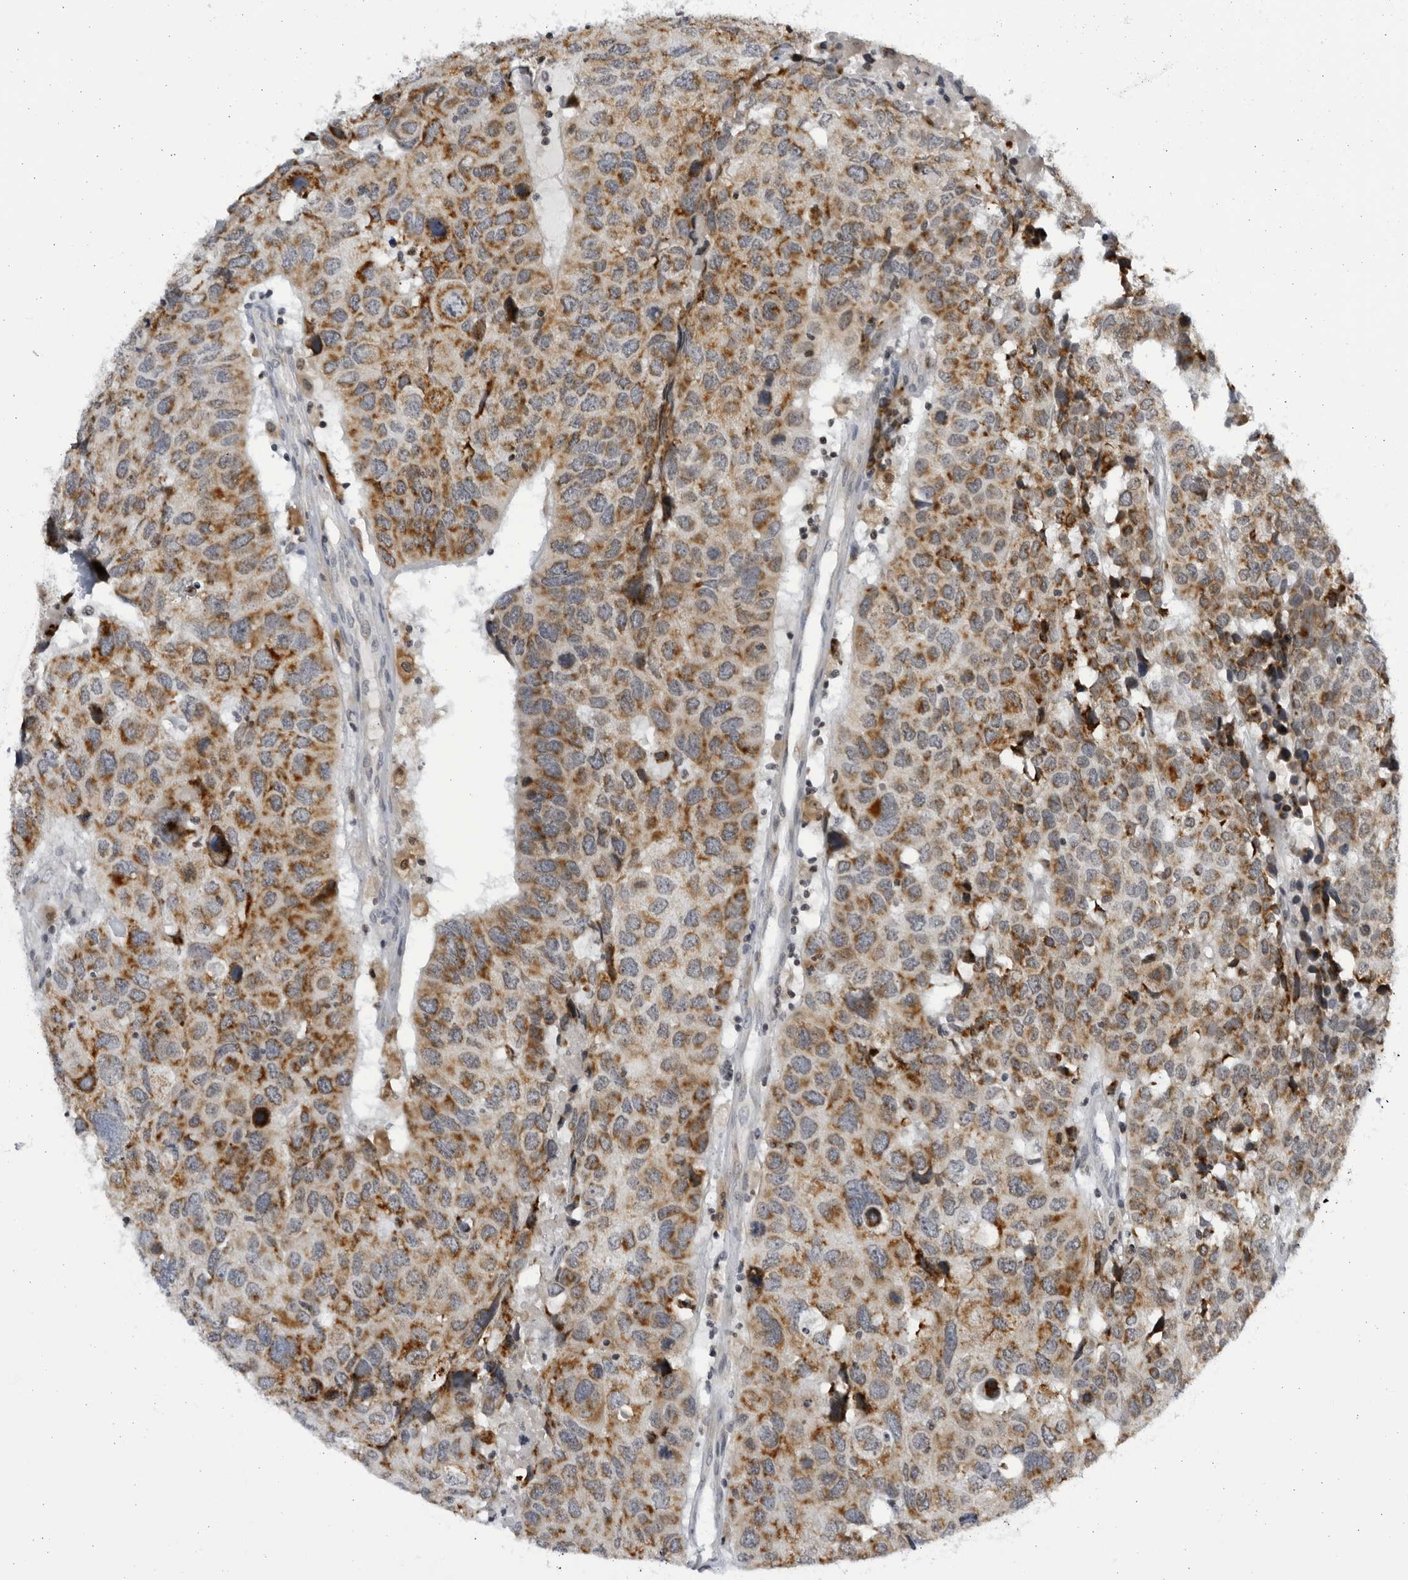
{"staining": {"intensity": "moderate", "quantity": ">75%", "location": "cytoplasmic/membranous"}, "tissue": "head and neck cancer", "cell_type": "Tumor cells", "image_type": "cancer", "snomed": [{"axis": "morphology", "description": "Squamous cell carcinoma, NOS"}, {"axis": "topography", "description": "Head-Neck"}], "caption": "DAB (3,3'-diaminobenzidine) immunohistochemical staining of human head and neck squamous cell carcinoma exhibits moderate cytoplasmic/membranous protein staining in about >75% of tumor cells. (DAB (3,3'-diaminobenzidine) IHC with brightfield microscopy, high magnification).", "gene": "SLC25A22", "patient": {"sex": "male", "age": 66}}